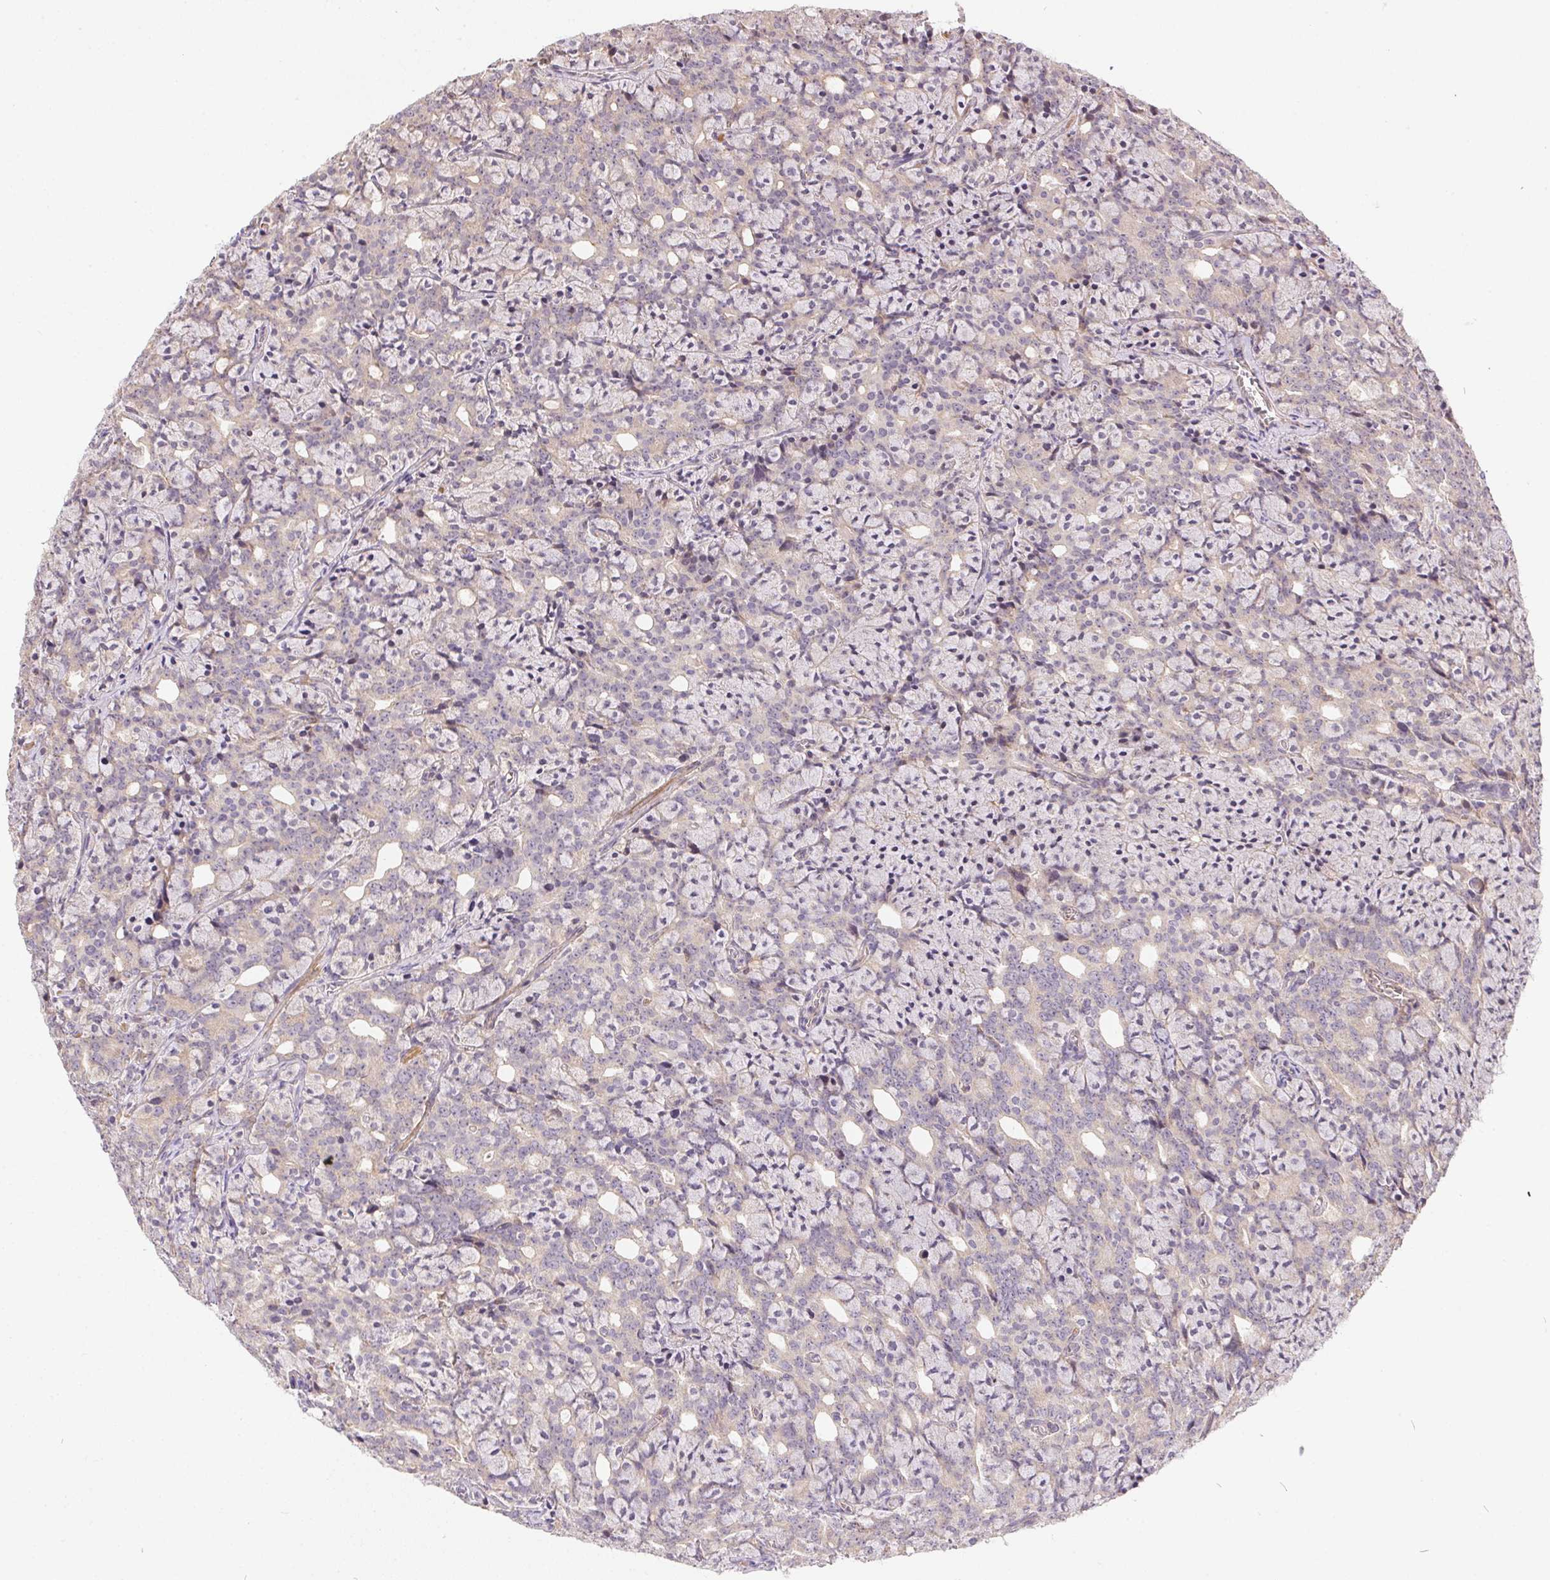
{"staining": {"intensity": "negative", "quantity": "none", "location": "none"}, "tissue": "prostate cancer", "cell_type": "Tumor cells", "image_type": "cancer", "snomed": [{"axis": "morphology", "description": "Adenocarcinoma, High grade"}, {"axis": "topography", "description": "Prostate"}], "caption": "A photomicrograph of human prostate adenocarcinoma (high-grade) is negative for staining in tumor cells.", "gene": "REV3L", "patient": {"sex": "male", "age": 84}}